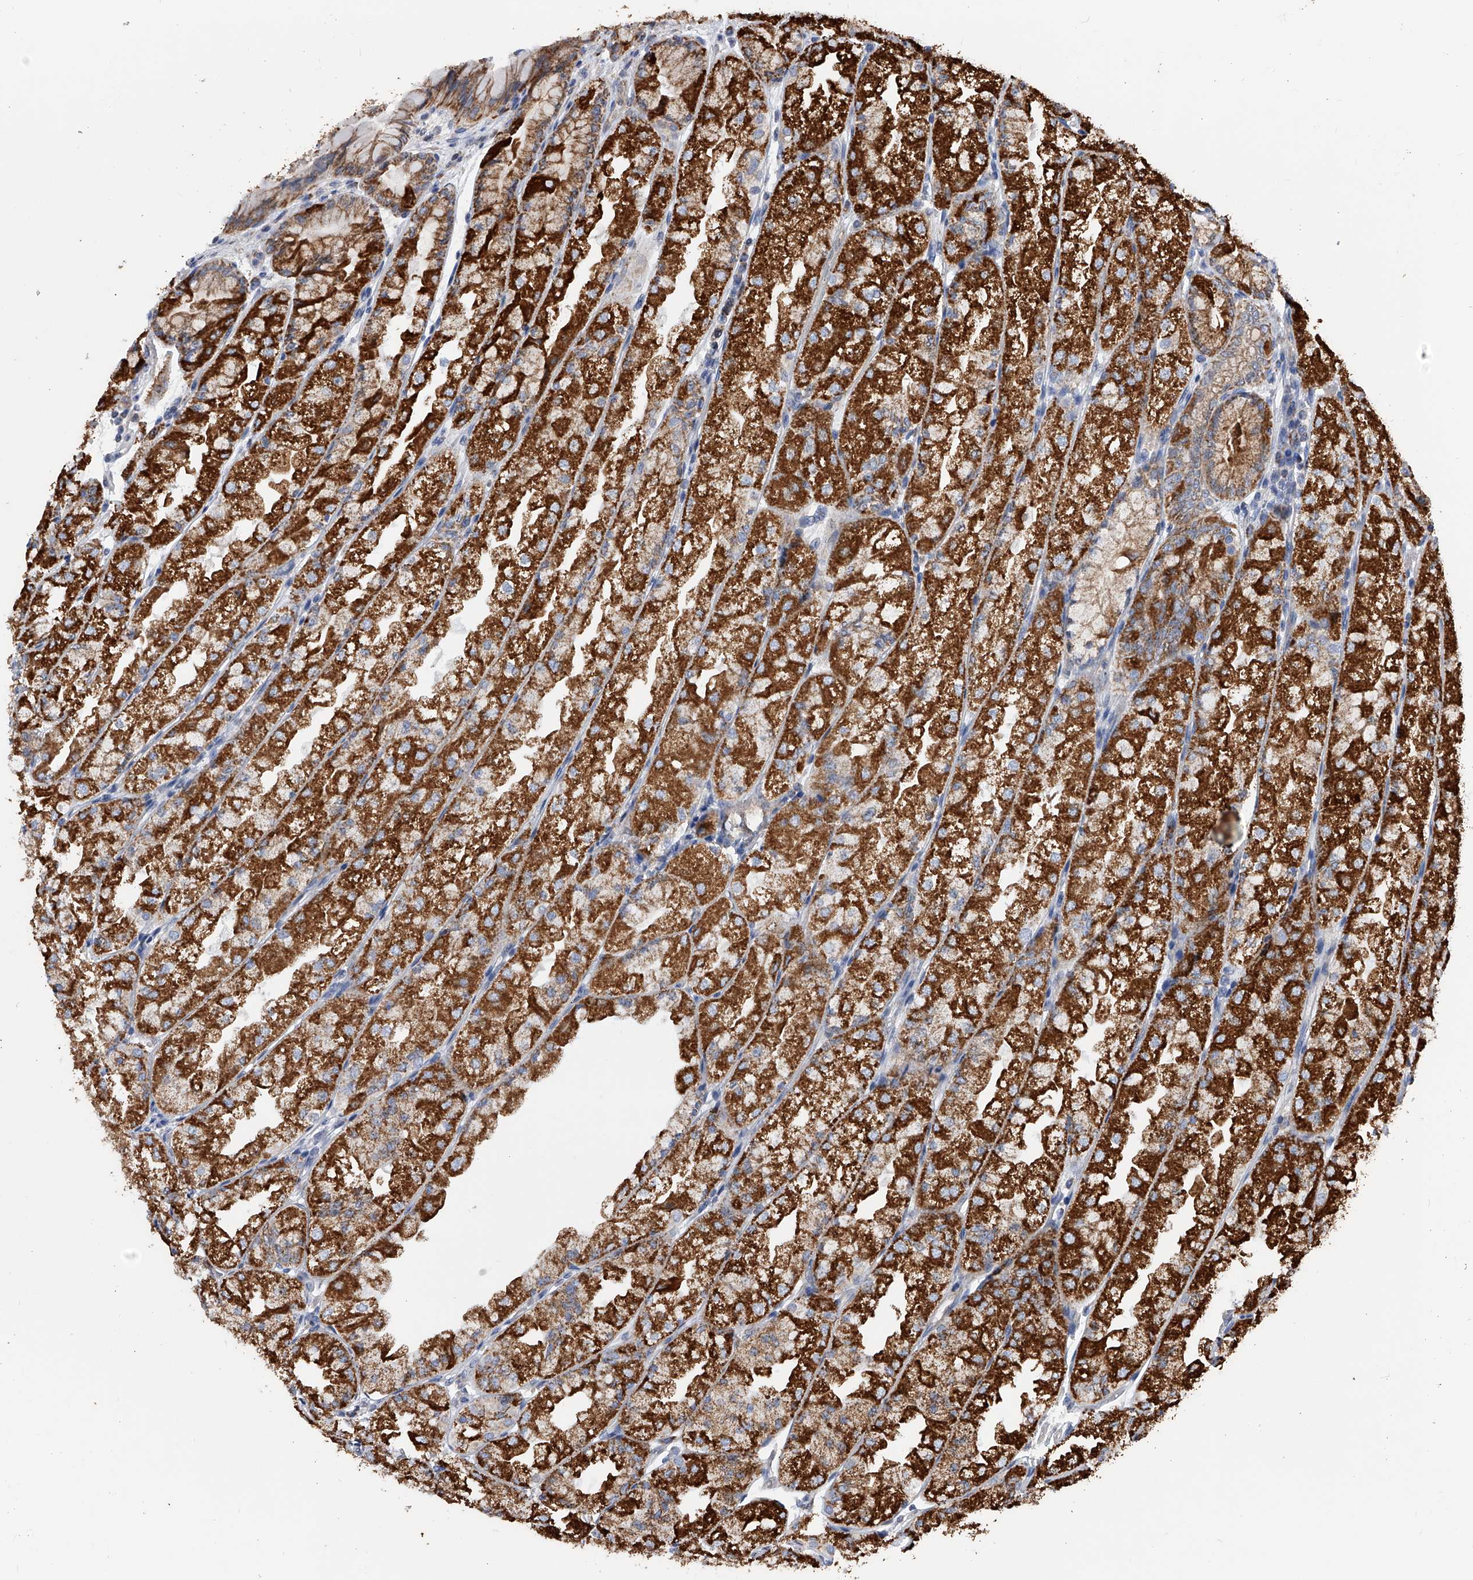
{"staining": {"intensity": "strong", "quantity": ">75%", "location": "cytoplasmic/membranous"}, "tissue": "stomach", "cell_type": "Glandular cells", "image_type": "normal", "snomed": [{"axis": "morphology", "description": "Normal tissue, NOS"}, {"axis": "topography", "description": "Stomach, upper"}], "caption": "Immunohistochemistry (IHC) (DAB (3,3'-diaminobenzidine)) staining of normal stomach displays strong cytoplasmic/membranous protein staining in approximately >75% of glandular cells.", "gene": "PDSS2", "patient": {"sex": "male", "age": 47}}